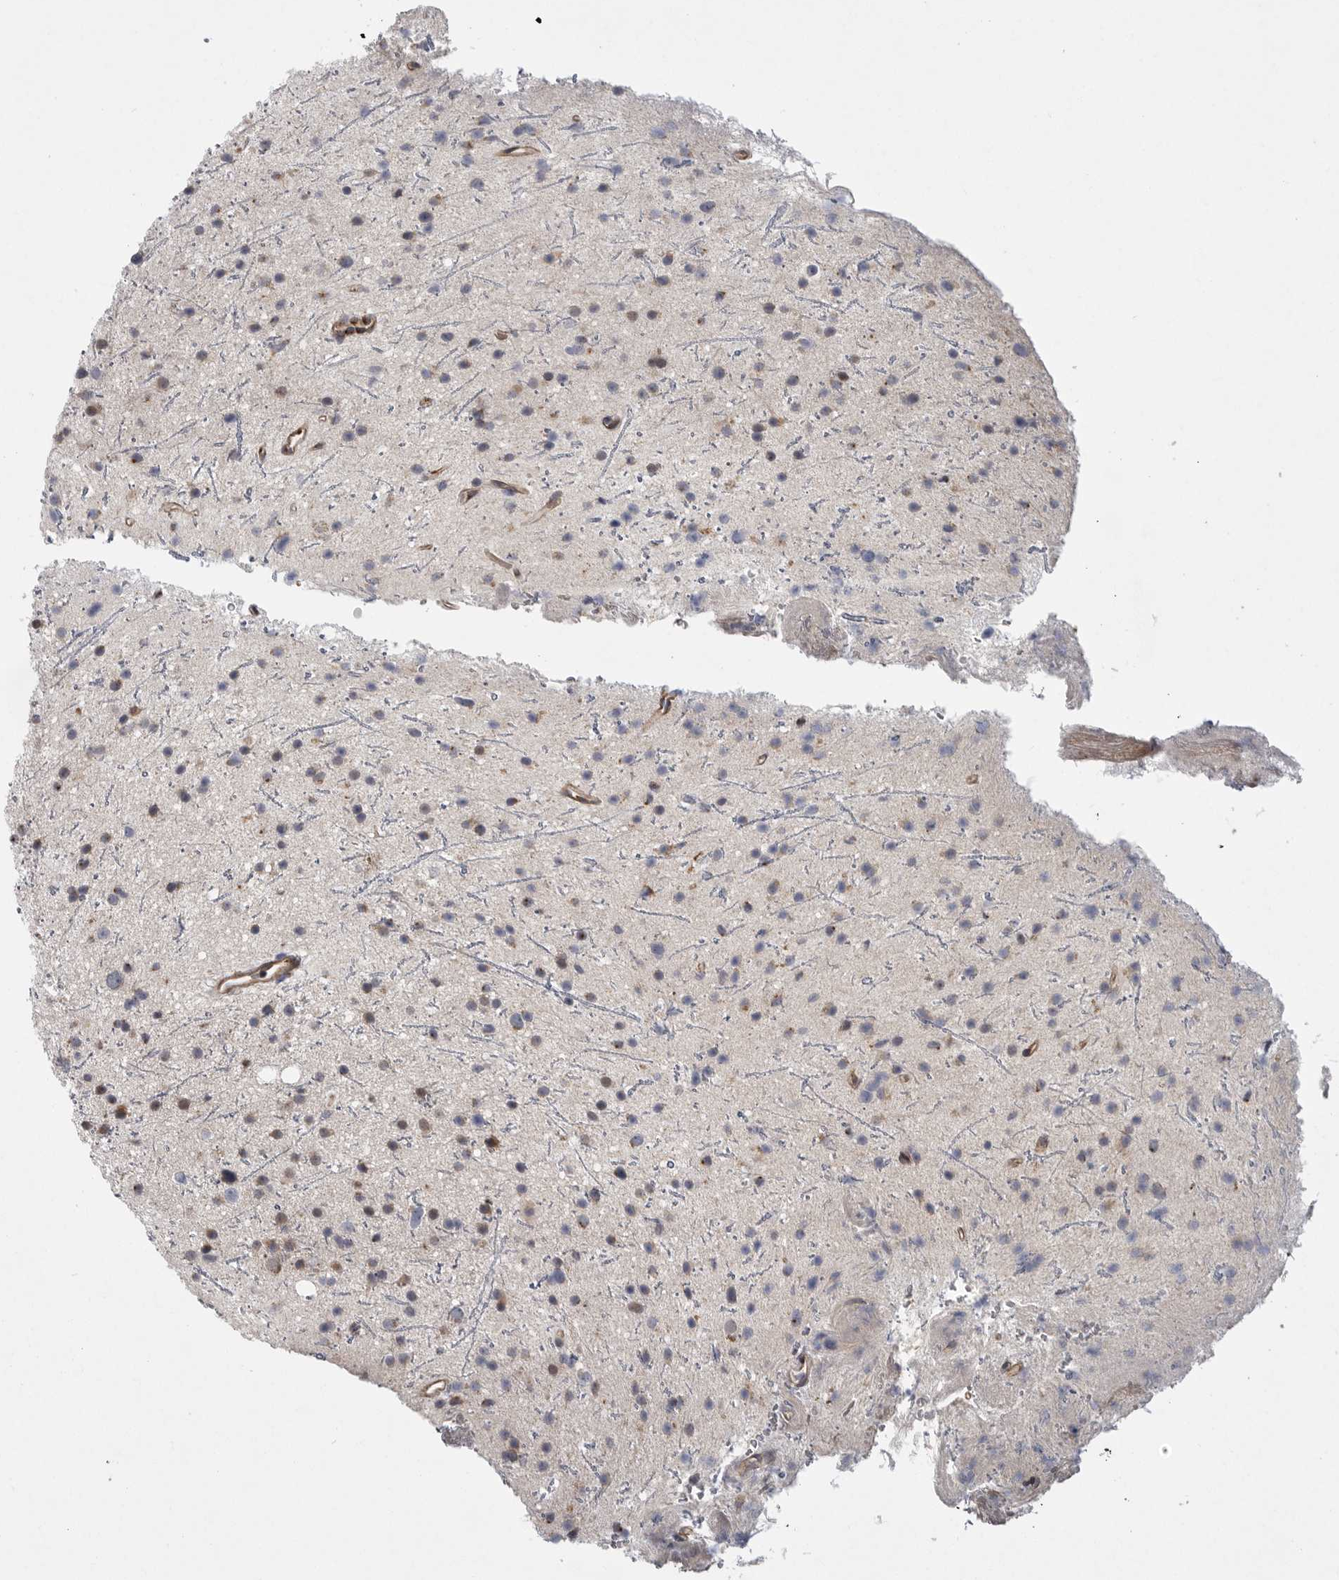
{"staining": {"intensity": "weak", "quantity": ">75%", "location": "cytoplasmic/membranous"}, "tissue": "glioma", "cell_type": "Tumor cells", "image_type": "cancer", "snomed": [{"axis": "morphology", "description": "Glioma, malignant, Low grade"}, {"axis": "topography", "description": "Cerebral cortex"}], "caption": "Protein expression analysis of malignant glioma (low-grade) shows weak cytoplasmic/membranous expression in approximately >75% of tumor cells.", "gene": "TMPRSS11F", "patient": {"sex": "female", "age": 39}}